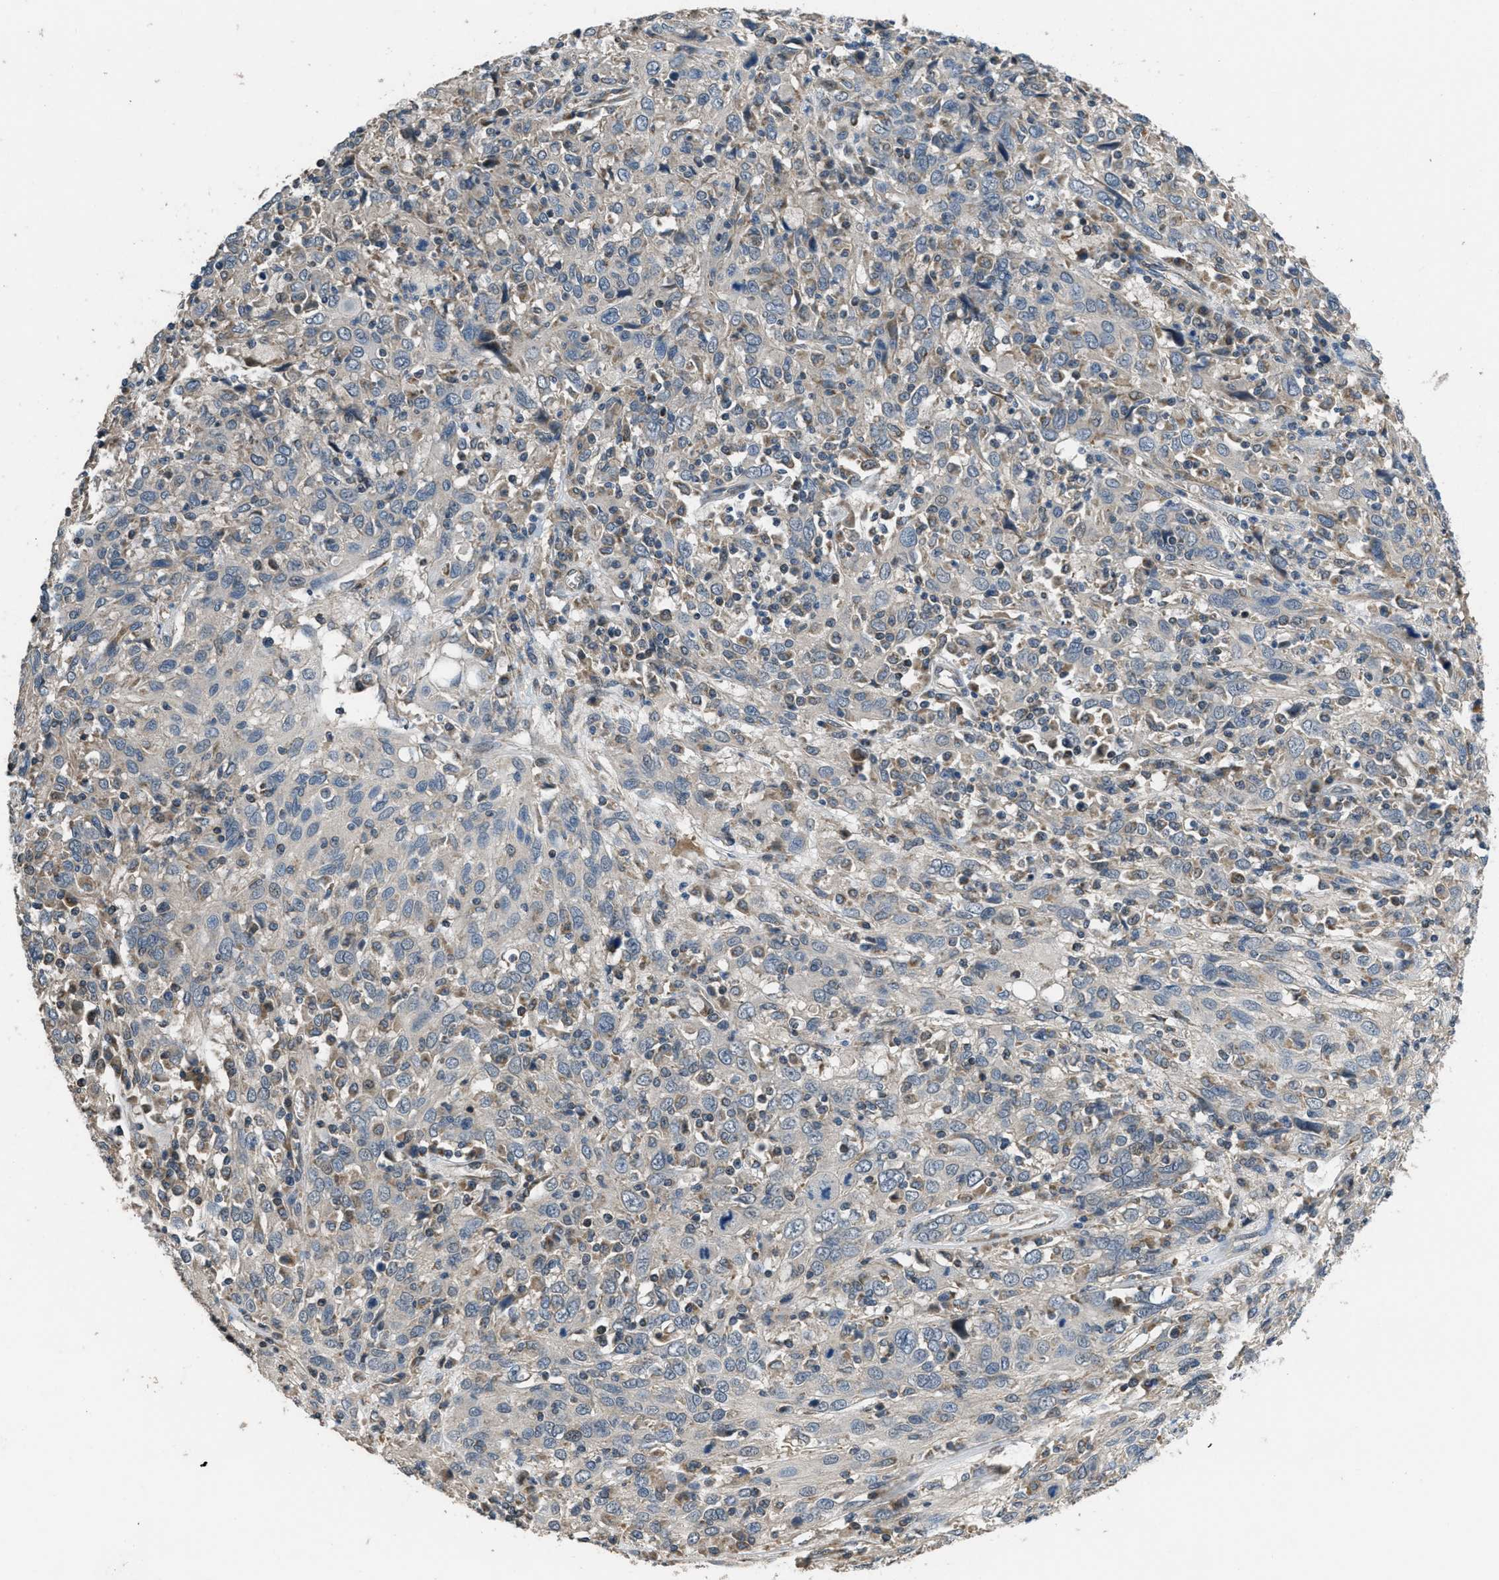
{"staining": {"intensity": "negative", "quantity": "none", "location": "none"}, "tissue": "cervical cancer", "cell_type": "Tumor cells", "image_type": "cancer", "snomed": [{"axis": "morphology", "description": "Squamous cell carcinoma, NOS"}, {"axis": "topography", "description": "Cervix"}], "caption": "Immunohistochemistry photomicrograph of human squamous cell carcinoma (cervical) stained for a protein (brown), which shows no staining in tumor cells.", "gene": "NAT1", "patient": {"sex": "female", "age": 46}}